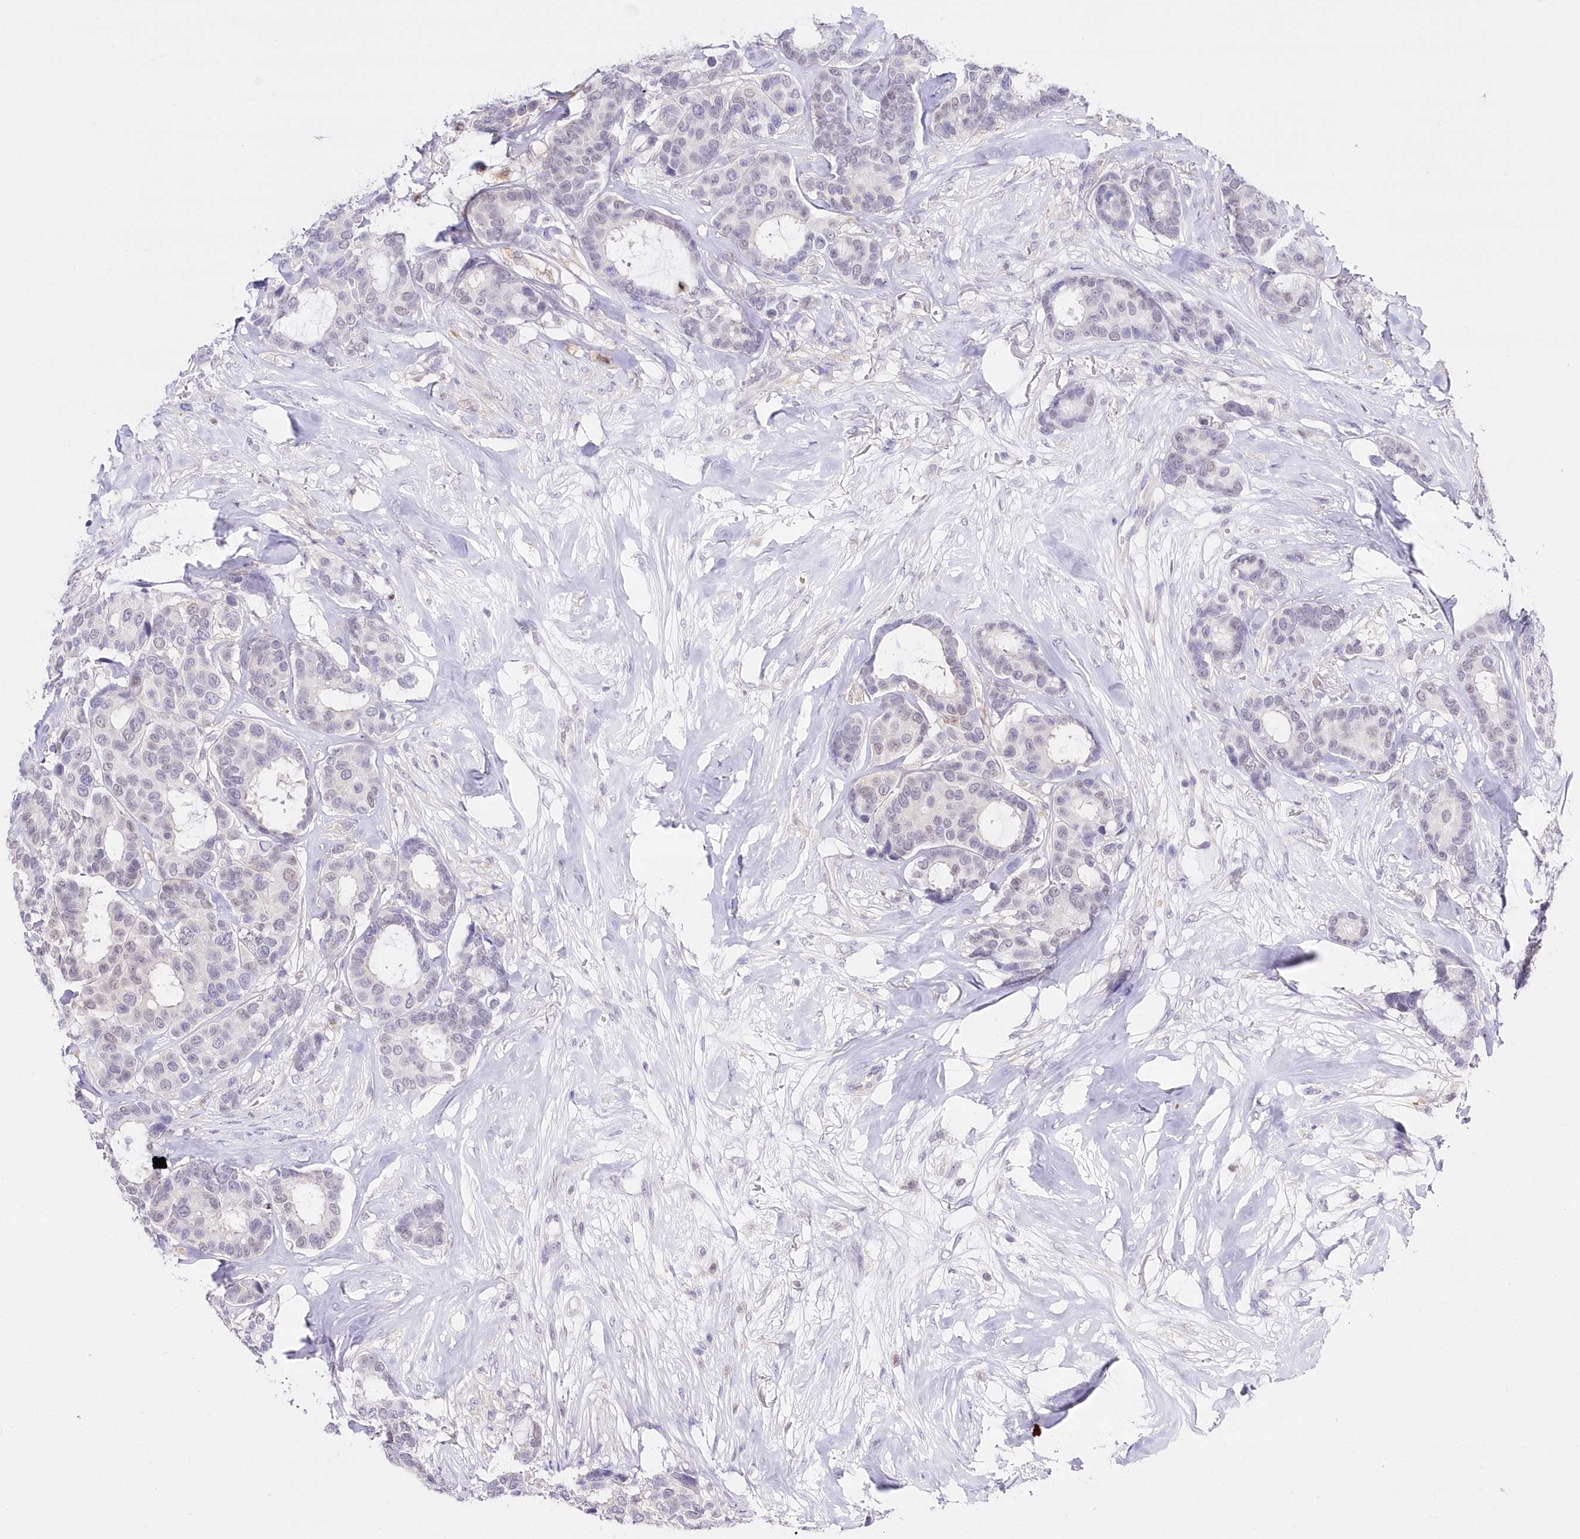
{"staining": {"intensity": "negative", "quantity": "none", "location": "none"}, "tissue": "breast cancer", "cell_type": "Tumor cells", "image_type": "cancer", "snomed": [{"axis": "morphology", "description": "Duct carcinoma"}, {"axis": "topography", "description": "Breast"}], "caption": "The micrograph demonstrates no significant staining in tumor cells of breast intraductal carcinoma.", "gene": "UBA6", "patient": {"sex": "female", "age": 87}}